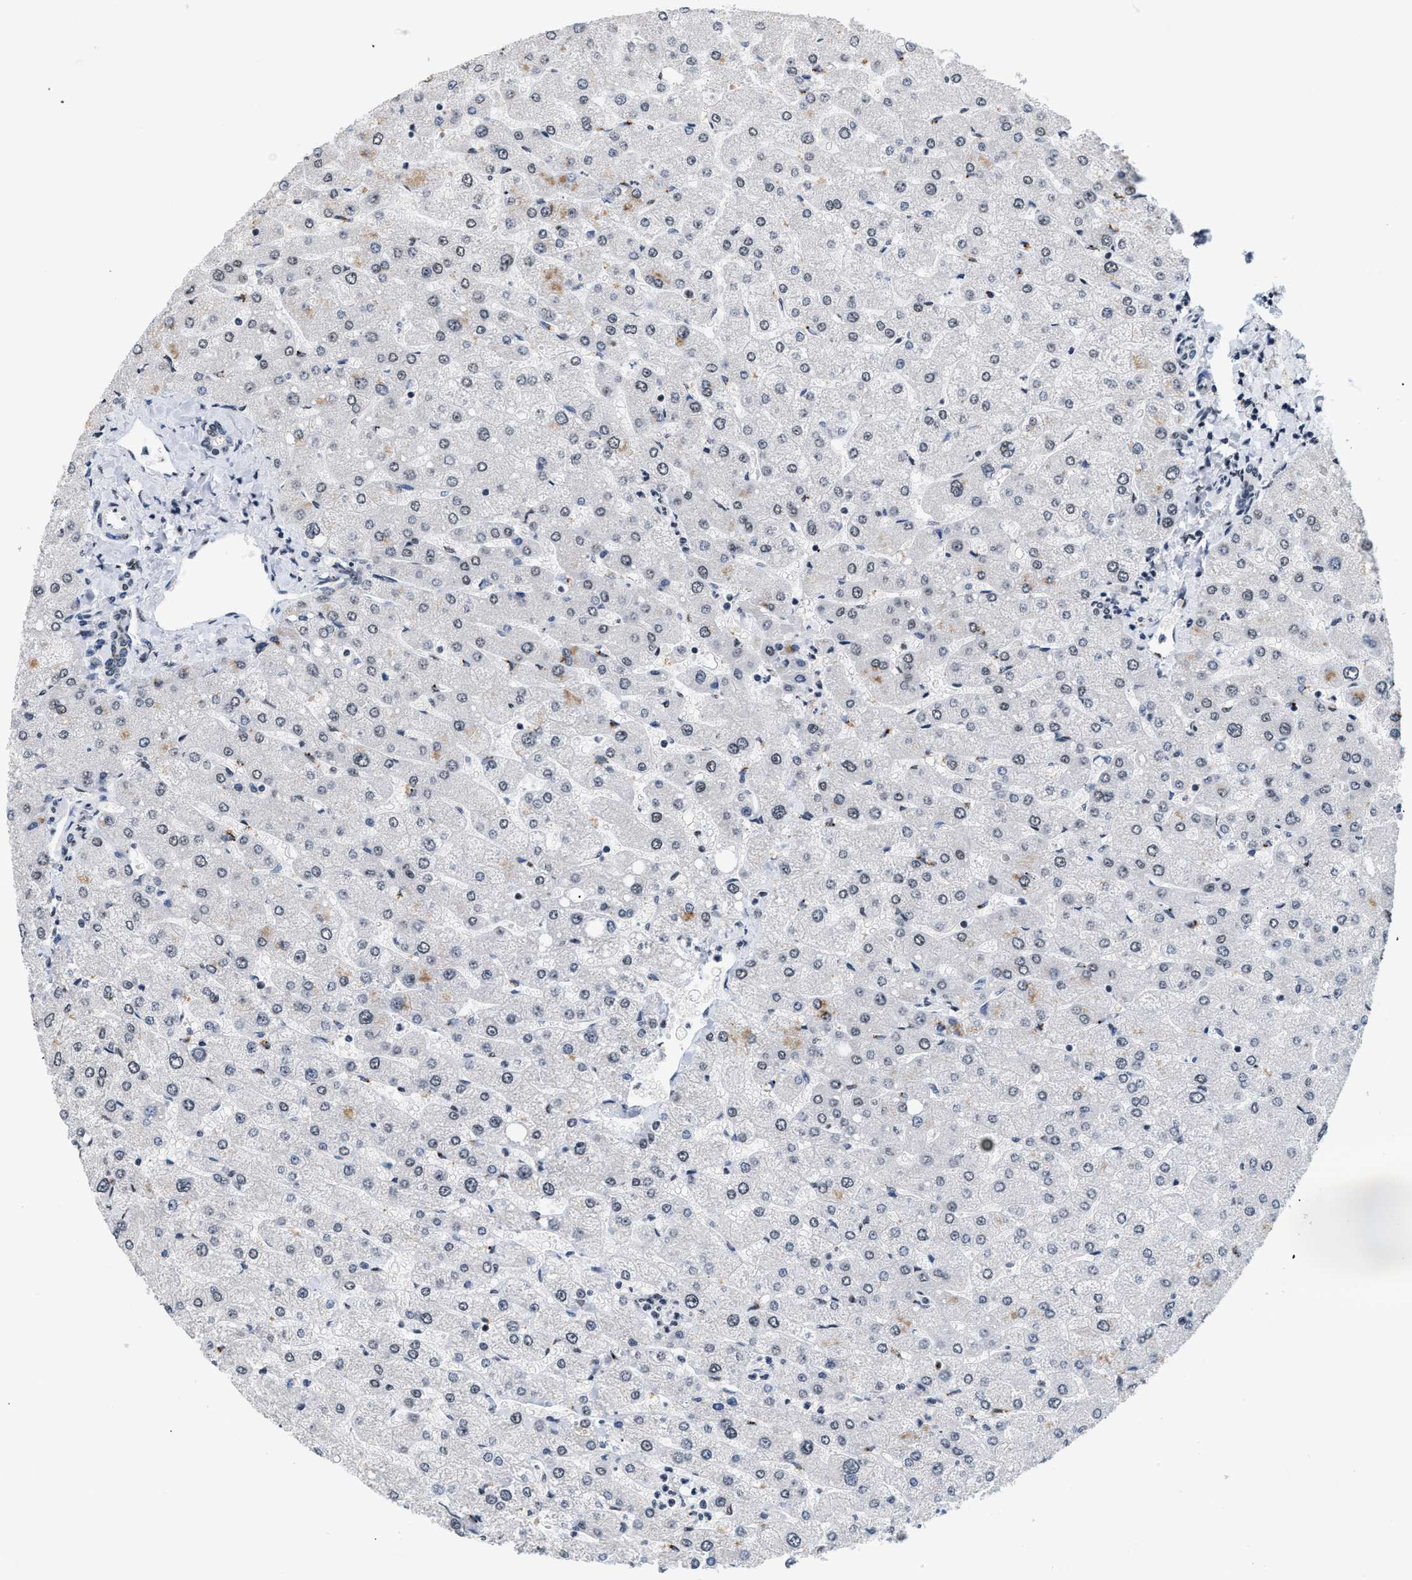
{"staining": {"intensity": "weak", "quantity": "25%-75%", "location": "nuclear"}, "tissue": "liver", "cell_type": "Cholangiocytes", "image_type": "normal", "snomed": [{"axis": "morphology", "description": "Normal tissue, NOS"}, {"axis": "topography", "description": "Liver"}], "caption": "The immunohistochemical stain labels weak nuclear expression in cholangiocytes of normal liver.", "gene": "RAF1", "patient": {"sex": "male", "age": 55}}